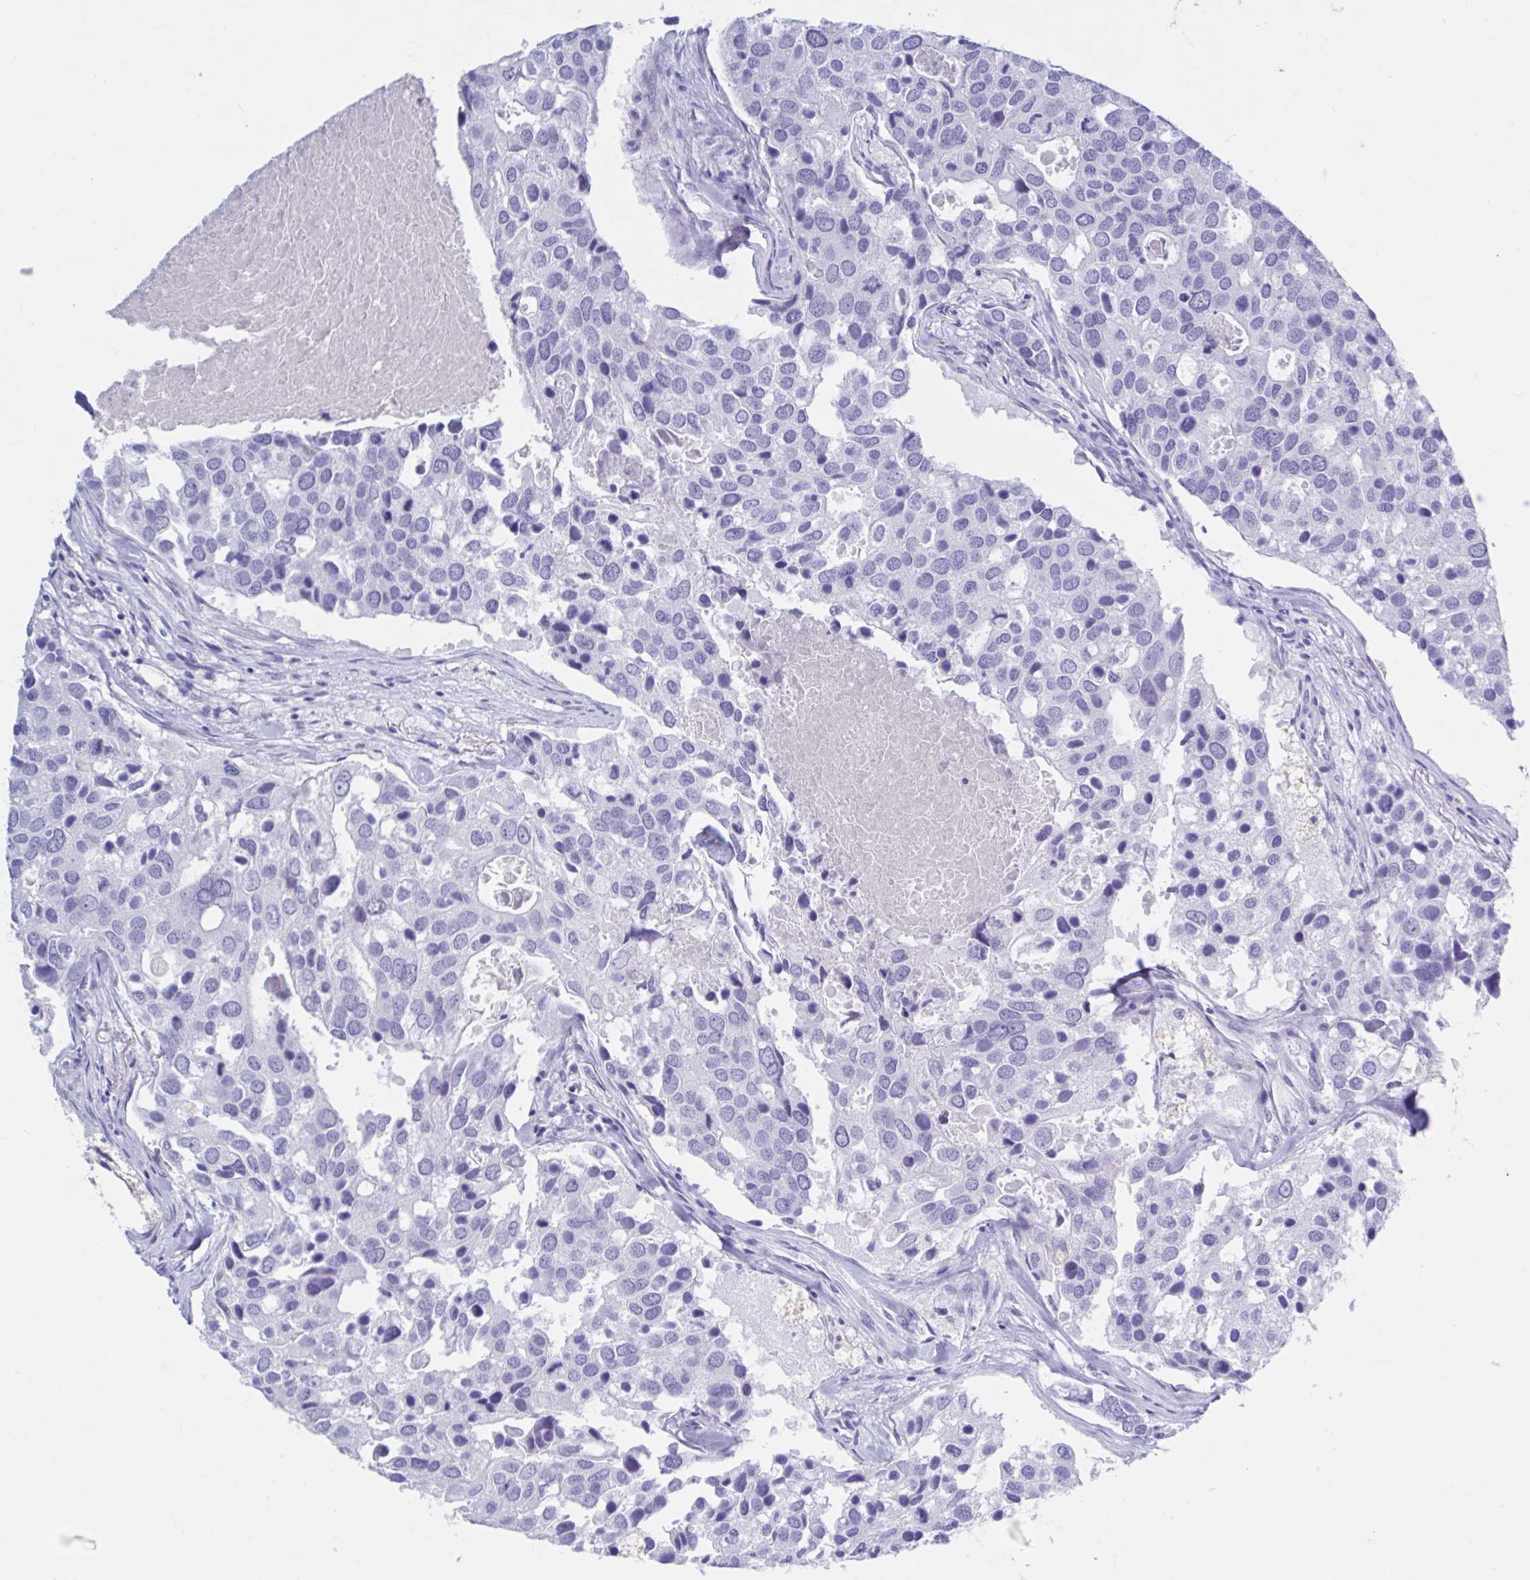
{"staining": {"intensity": "negative", "quantity": "none", "location": "none"}, "tissue": "breast cancer", "cell_type": "Tumor cells", "image_type": "cancer", "snomed": [{"axis": "morphology", "description": "Duct carcinoma"}, {"axis": "topography", "description": "Breast"}], "caption": "This is an IHC image of human breast intraductal carcinoma. There is no positivity in tumor cells.", "gene": "DPEP3", "patient": {"sex": "female", "age": 83}}